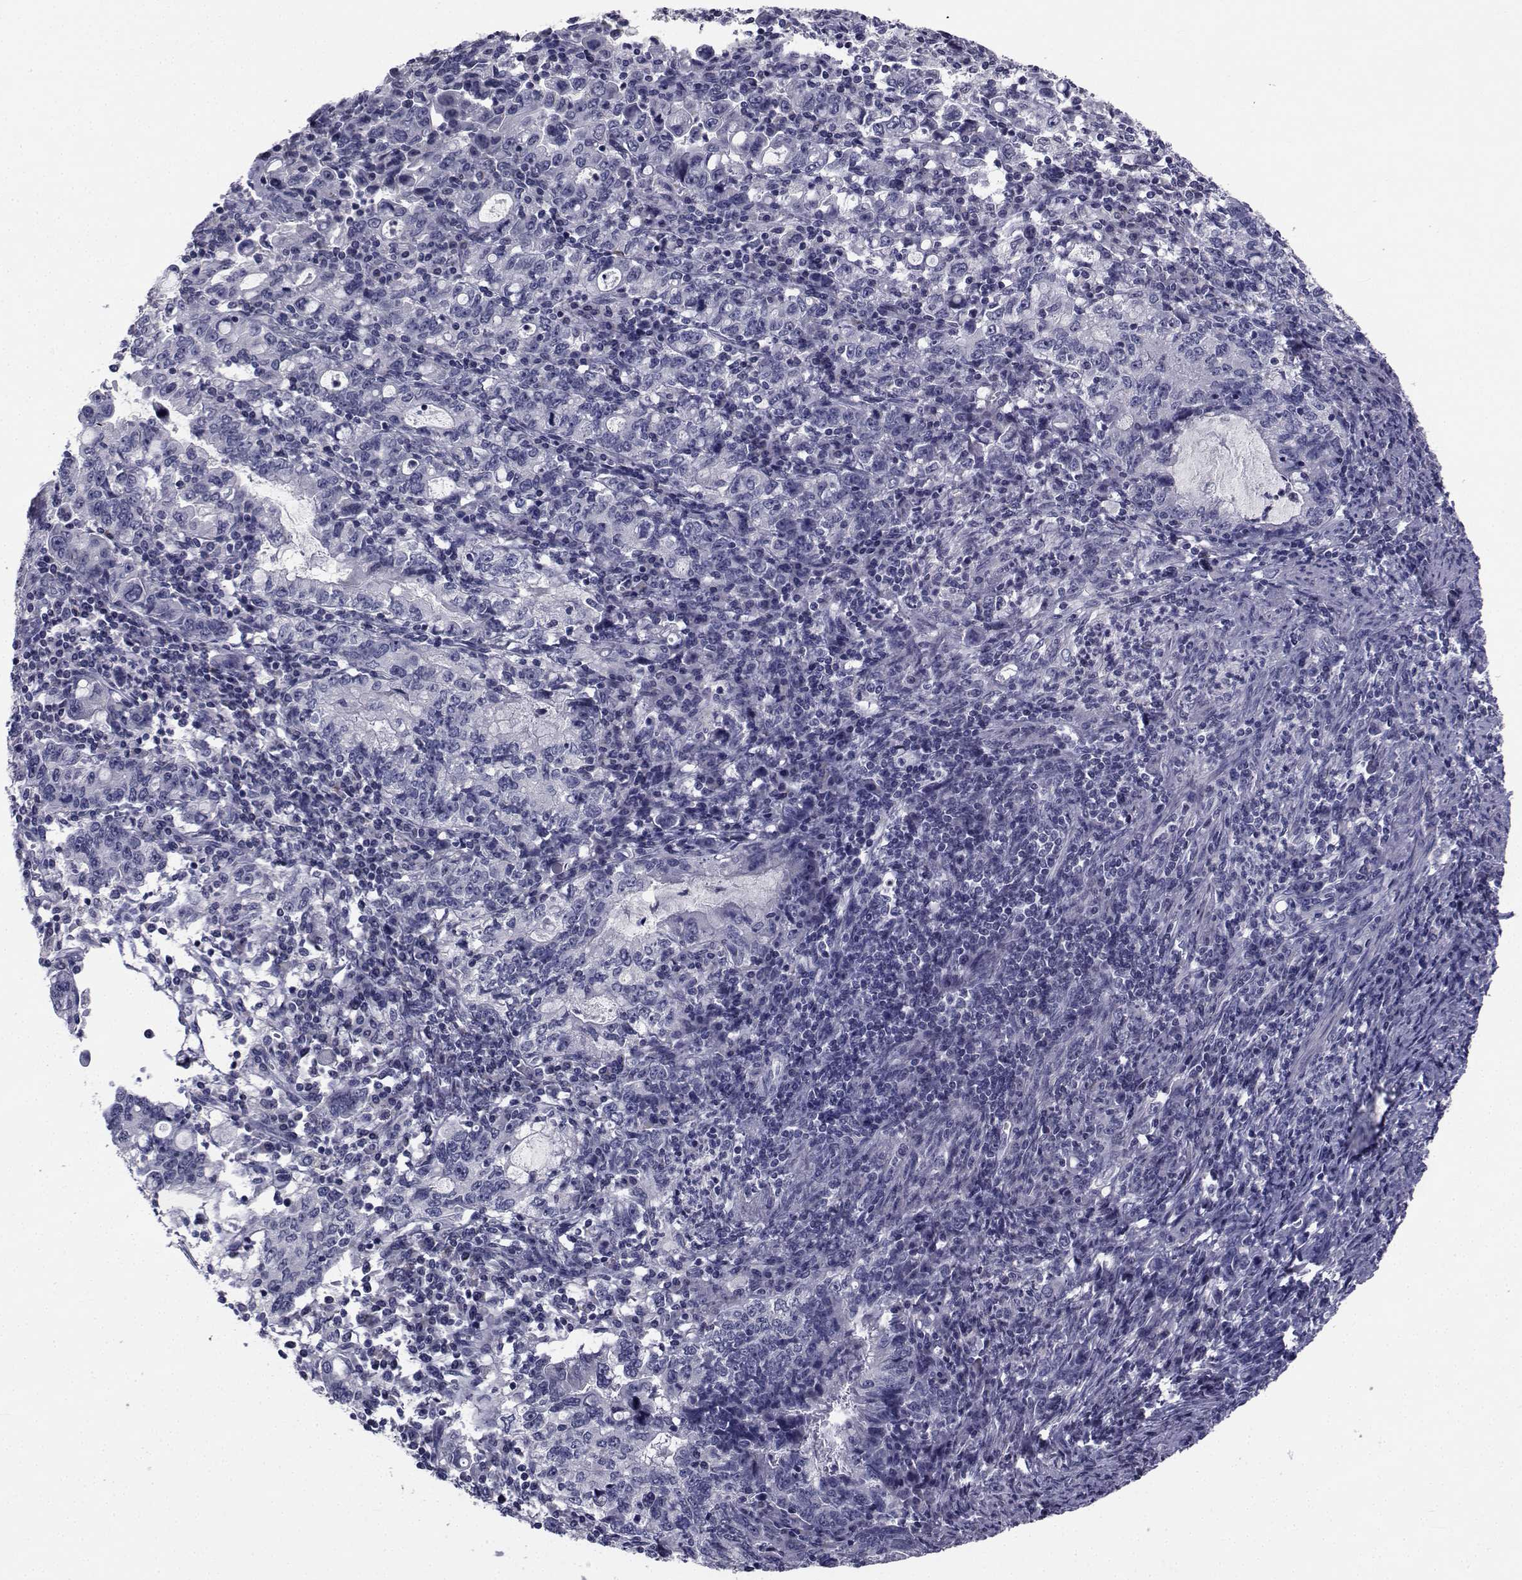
{"staining": {"intensity": "negative", "quantity": "none", "location": "none"}, "tissue": "stomach cancer", "cell_type": "Tumor cells", "image_type": "cancer", "snomed": [{"axis": "morphology", "description": "Adenocarcinoma, NOS"}, {"axis": "topography", "description": "Stomach, lower"}], "caption": "High power microscopy micrograph of an immunohistochemistry image of stomach adenocarcinoma, revealing no significant staining in tumor cells. (Stains: DAB (3,3'-diaminobenzidine) immunohistochemistry with hematoxylin counter stain, Microscopy: brightfield microscopy at high magnification).", "gene": "CHRNA1", "patient": {"sex": "female", "age": 72}}